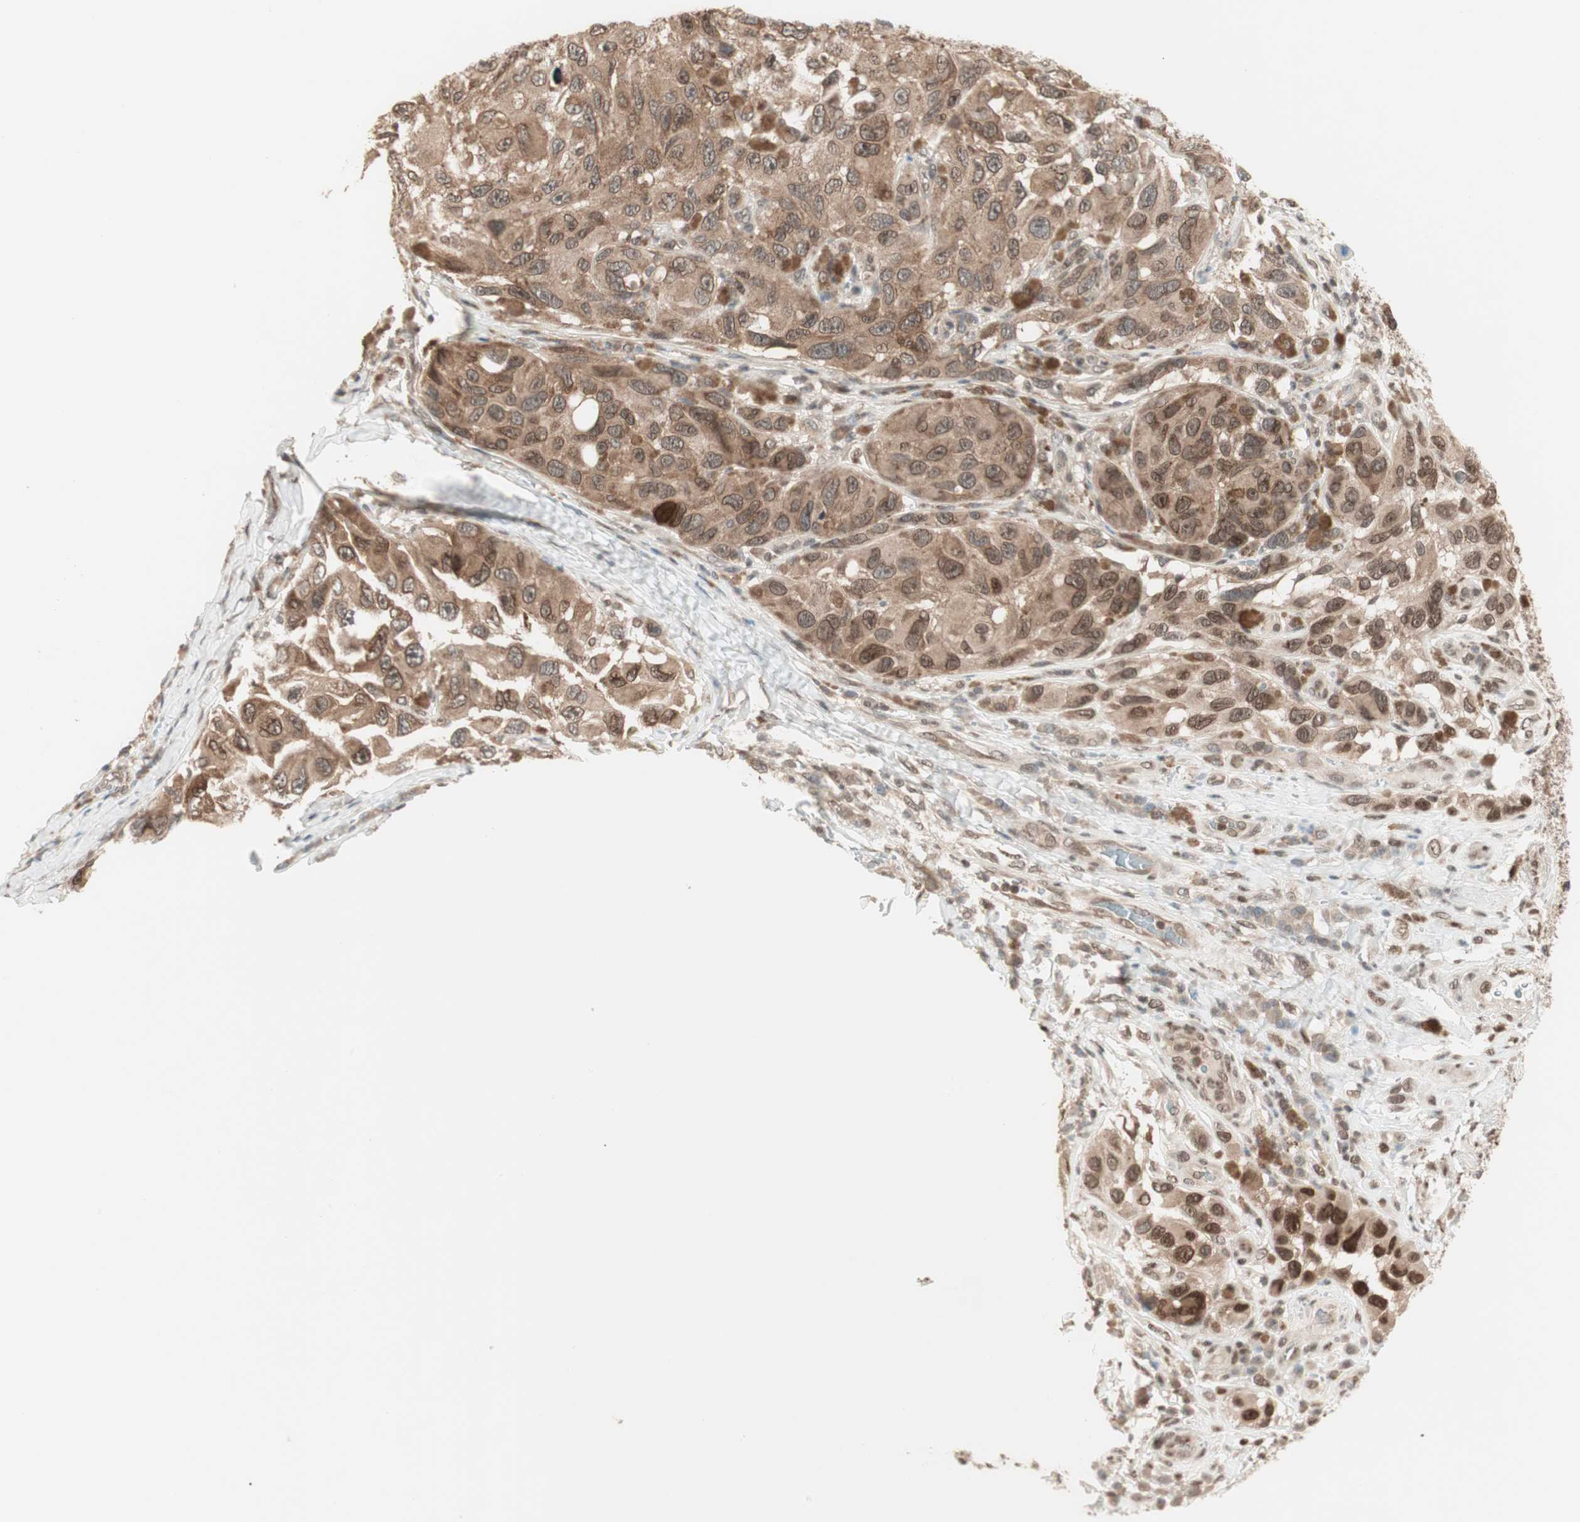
{"staining": {"intensity": "moderate", "quantity": ">75%", "location": "cytoplasmic/membranous"}, "tissue": "melanoma", "cell_type": "Tumor cells", "image_type": "cancer", "snomed": [{"axis": "morphology", "description": "Malignant melanoma, NOS"}, {"axis": "topography", "description": "Skin"}], "caption": "Tumor cells exhibit moderate cytoplasmic/membranous expression in about >75% of cells in melanoma.", "gene": "UBE2I", "patient": {"sex": "female", "age": 73}}